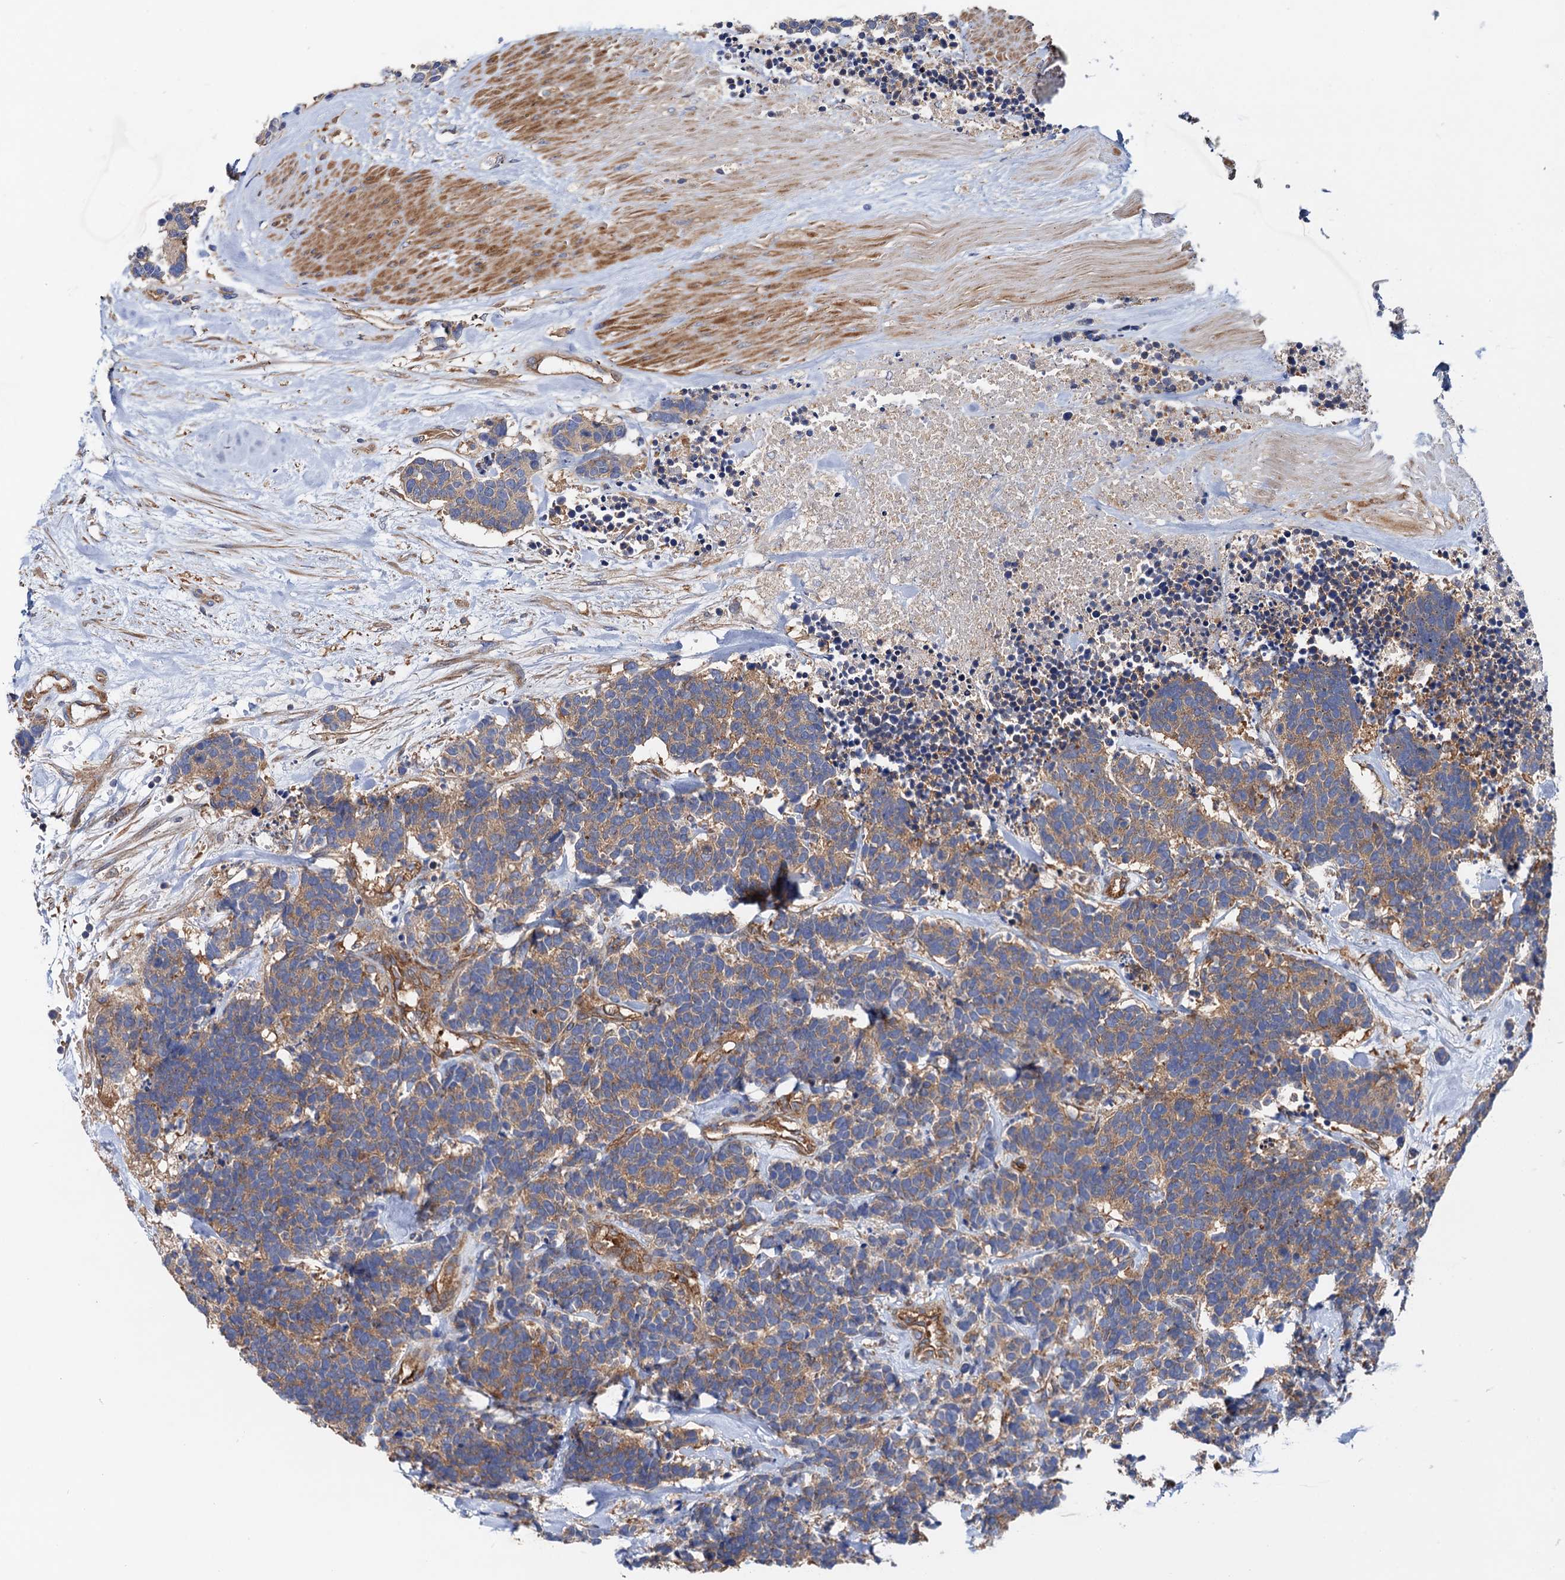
{"staining": {"intensity": "moderate", "quantity": ">75%", "location": "cytoplasmic/membranous"}, "tissue": "carcinoid", "cell_type": "Tumor cells", "image_type": "cancer", "snomed": [{"axis": "morphology", "description": "Carcinoma, NOS"}, {"axis": "morphology", "description": "Carcinoid, malignant, NOS"}, {"axis": "topography", "description": "Urinary bladder"}], "caption": "Human carcinoma stained for a protein (brown) exhibits moderate cytoplasmic/membranous positive positivity in about >75% of tumor cells.", "gene": "MRPL48", "patient": {"sex": "male", "age": 57}}